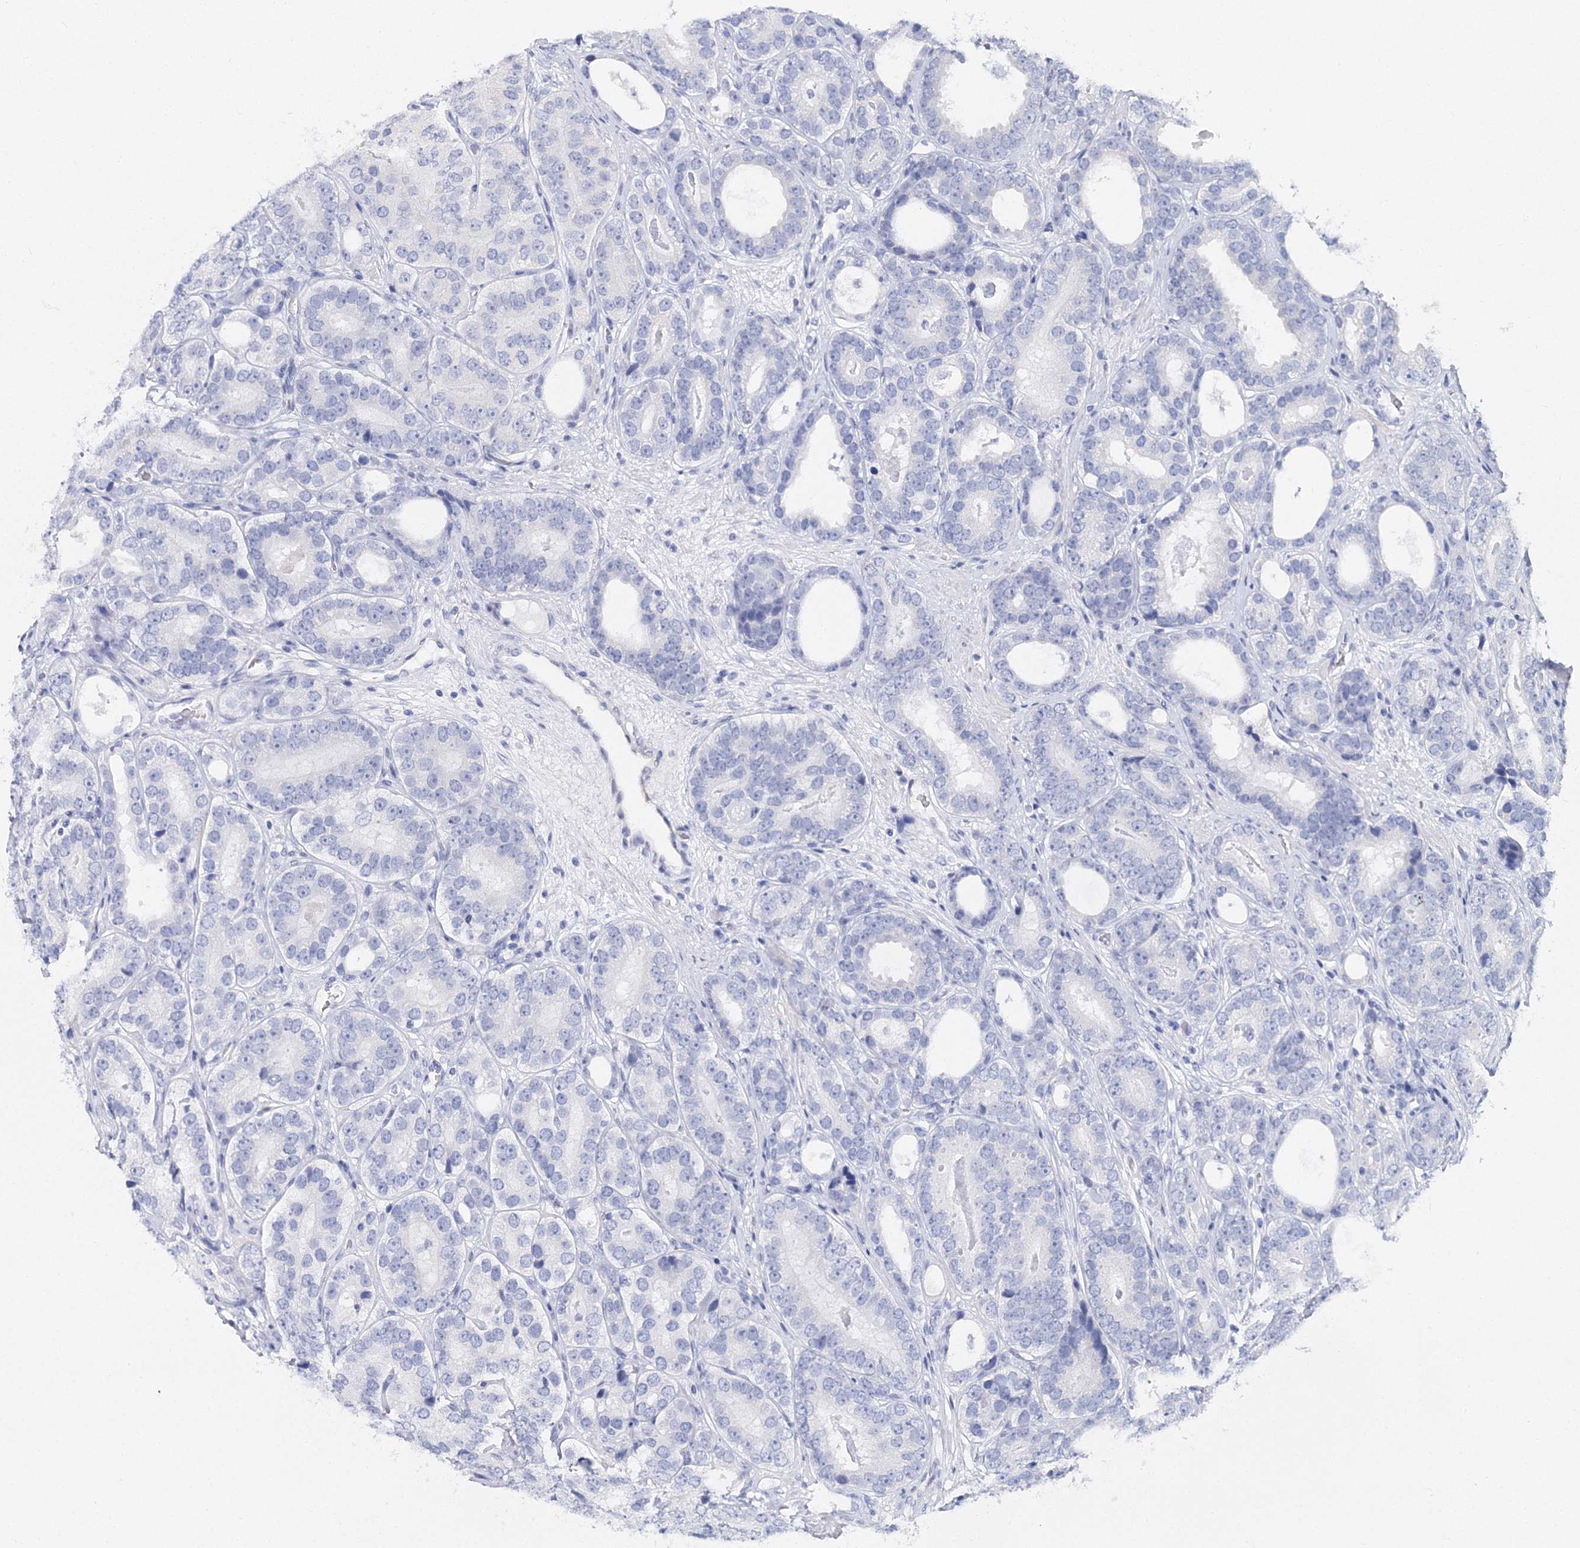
{"staining": {"intensity": "negative", "quantity": "none", "location": "none"}, "tissue": "prostate cancer", "cell_type": "Tumor cells", "image_type": "cancer", "snomed": [{"axis": "morphology", "description": "Adenocarcinoma, High grade"}, {"axis": "topography", "description": "Prostate"}], "caption": "Protein analysis of high-grade adenocarcinoma (prostate) shows no significant staining in tumor cells.", "gene": "MYOZ2", "patient": {"sex": "male", "age": 56}}